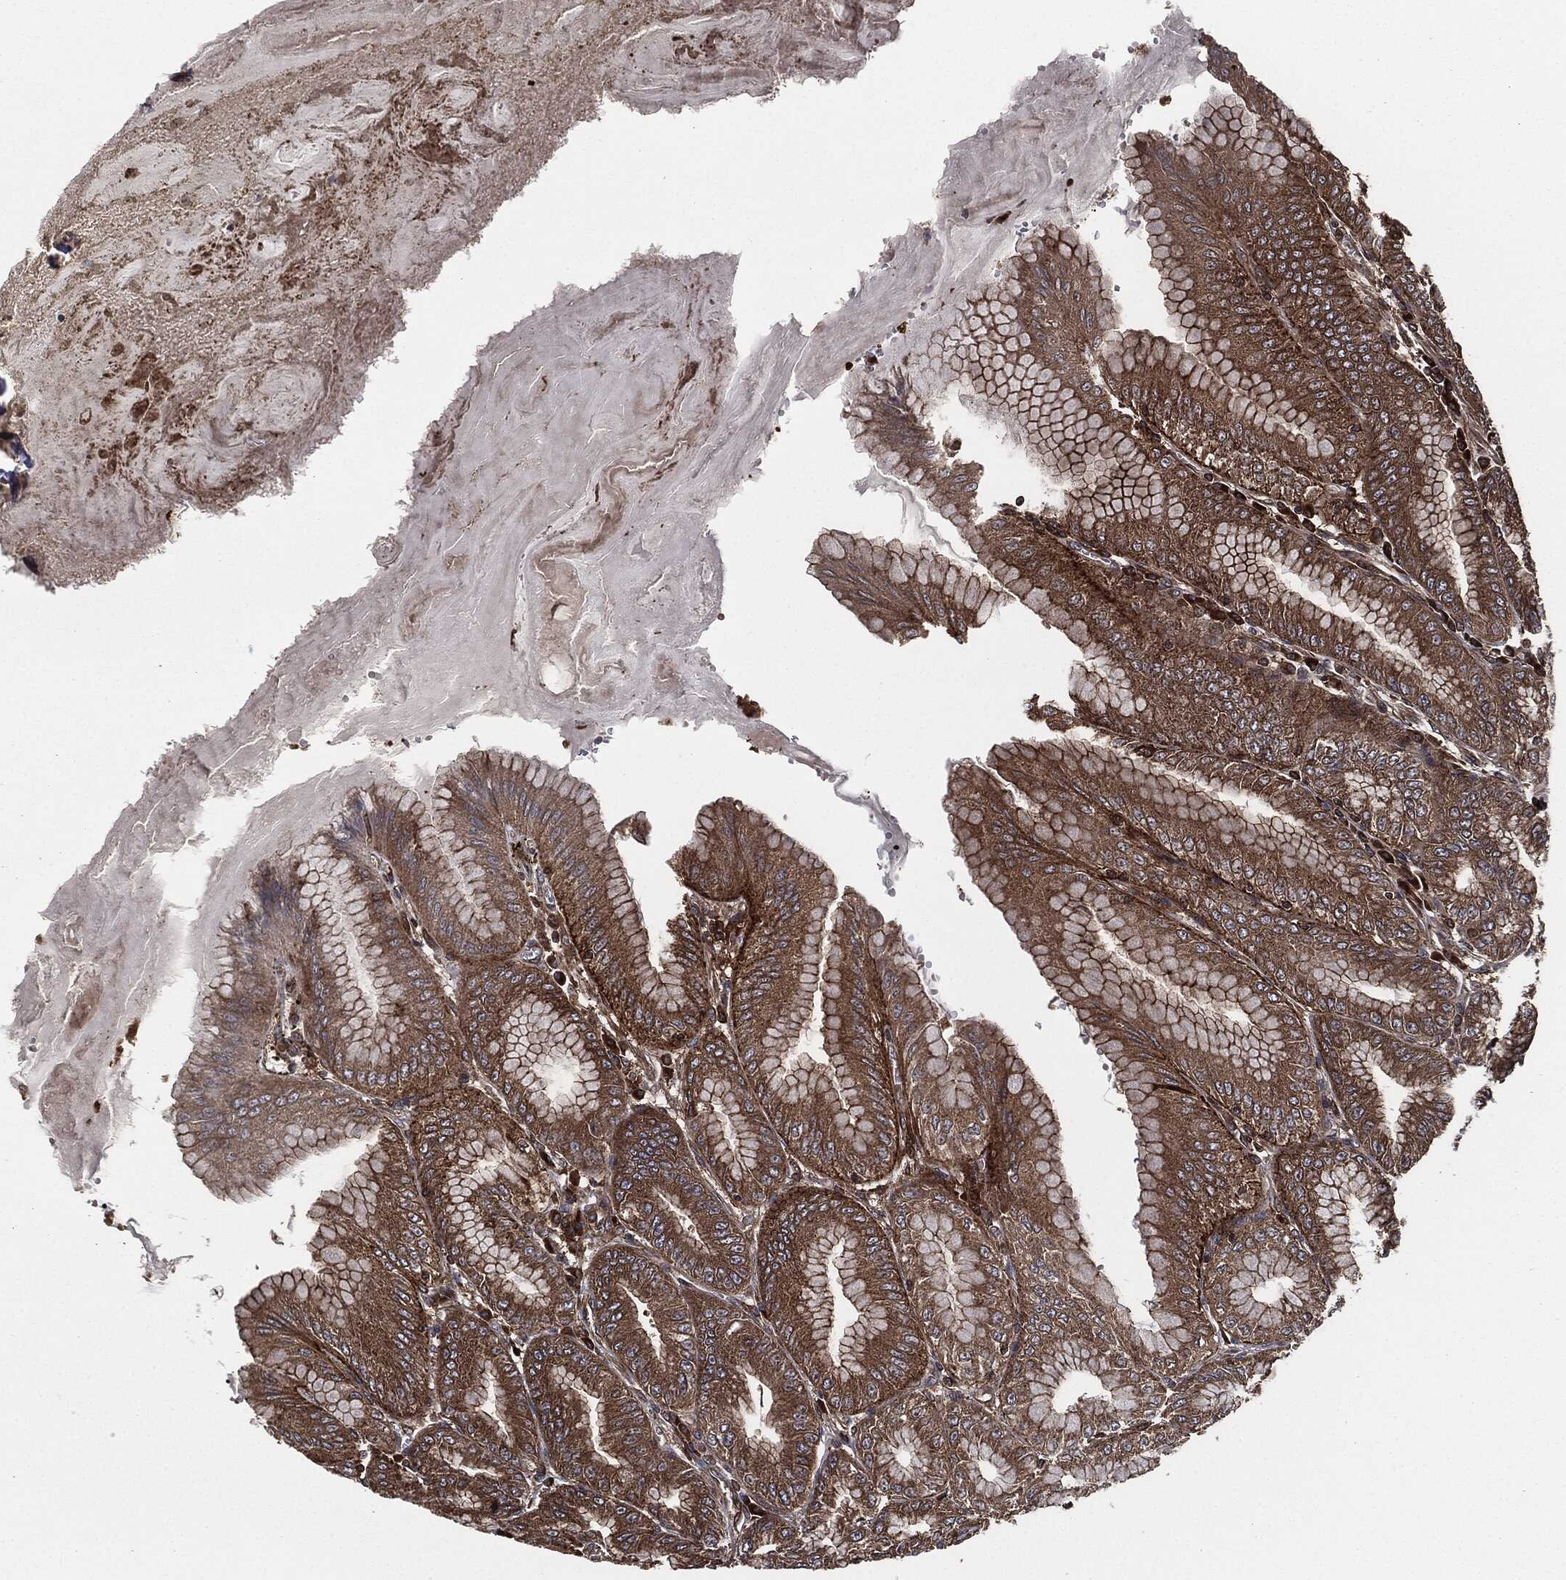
{"staining": {"intensity": "moderate", "quantity": ">75%", "location": "cytoplasmic/membranous"}, "tissue": "stomach", "cell_type": "Glandular cells", "image_type": "normal", "snomed": [{"axis": "morphology", "description": "Normal tissue, NOS"}, {"axis": "topography", "description": "Stomach"}], "caption": "Protein expression analysis of unremarkable stomach displays moderate cytoplasmic/membranous expression in approximately >75% of glandular cells. (DAB (3,3'-diaminobenzidine) = brown stain, brightfield microscopy at high magnification).", "gene": "RAP1GDS1", "patient": {"sex": "male", "age": 71}}